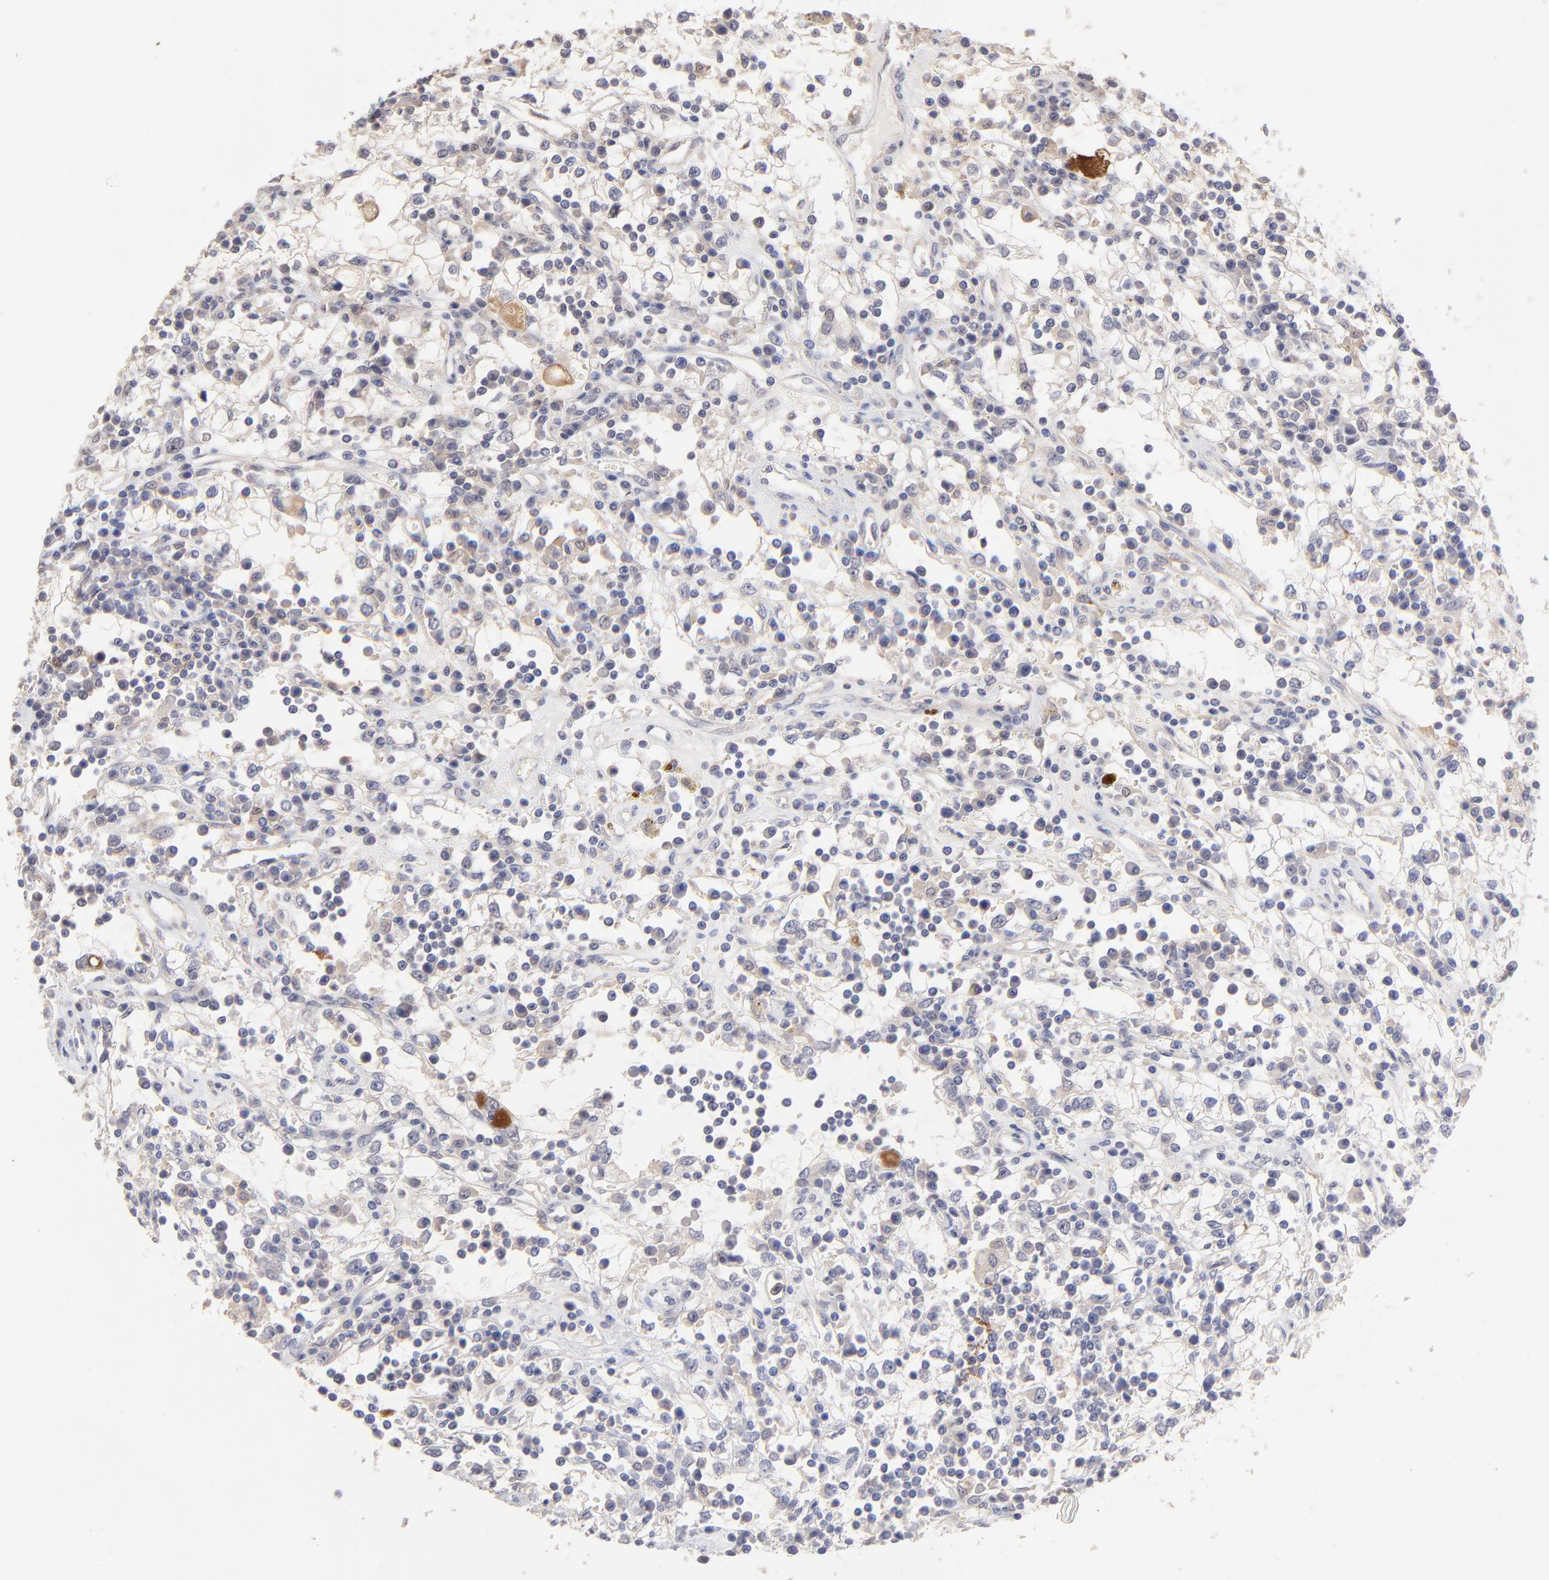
{"staining": {"intensity": "negative", "quantity": "none", "location": "none"}, "tissue": "renal cancer", "cell_type": "Tumor cells", "image_type": "cancer", "snomed": [{"axis": "morphology", "description": "Adenocarcinoma, NOS"}, {"axis": "topography", "description": "Kidney"}], "caption": "The micrograph exhibits no staining of tumor cells in adenocarcinoma (renal).", "gene": "PSMD14", "patient": {"sex": "male", "age": 82}}